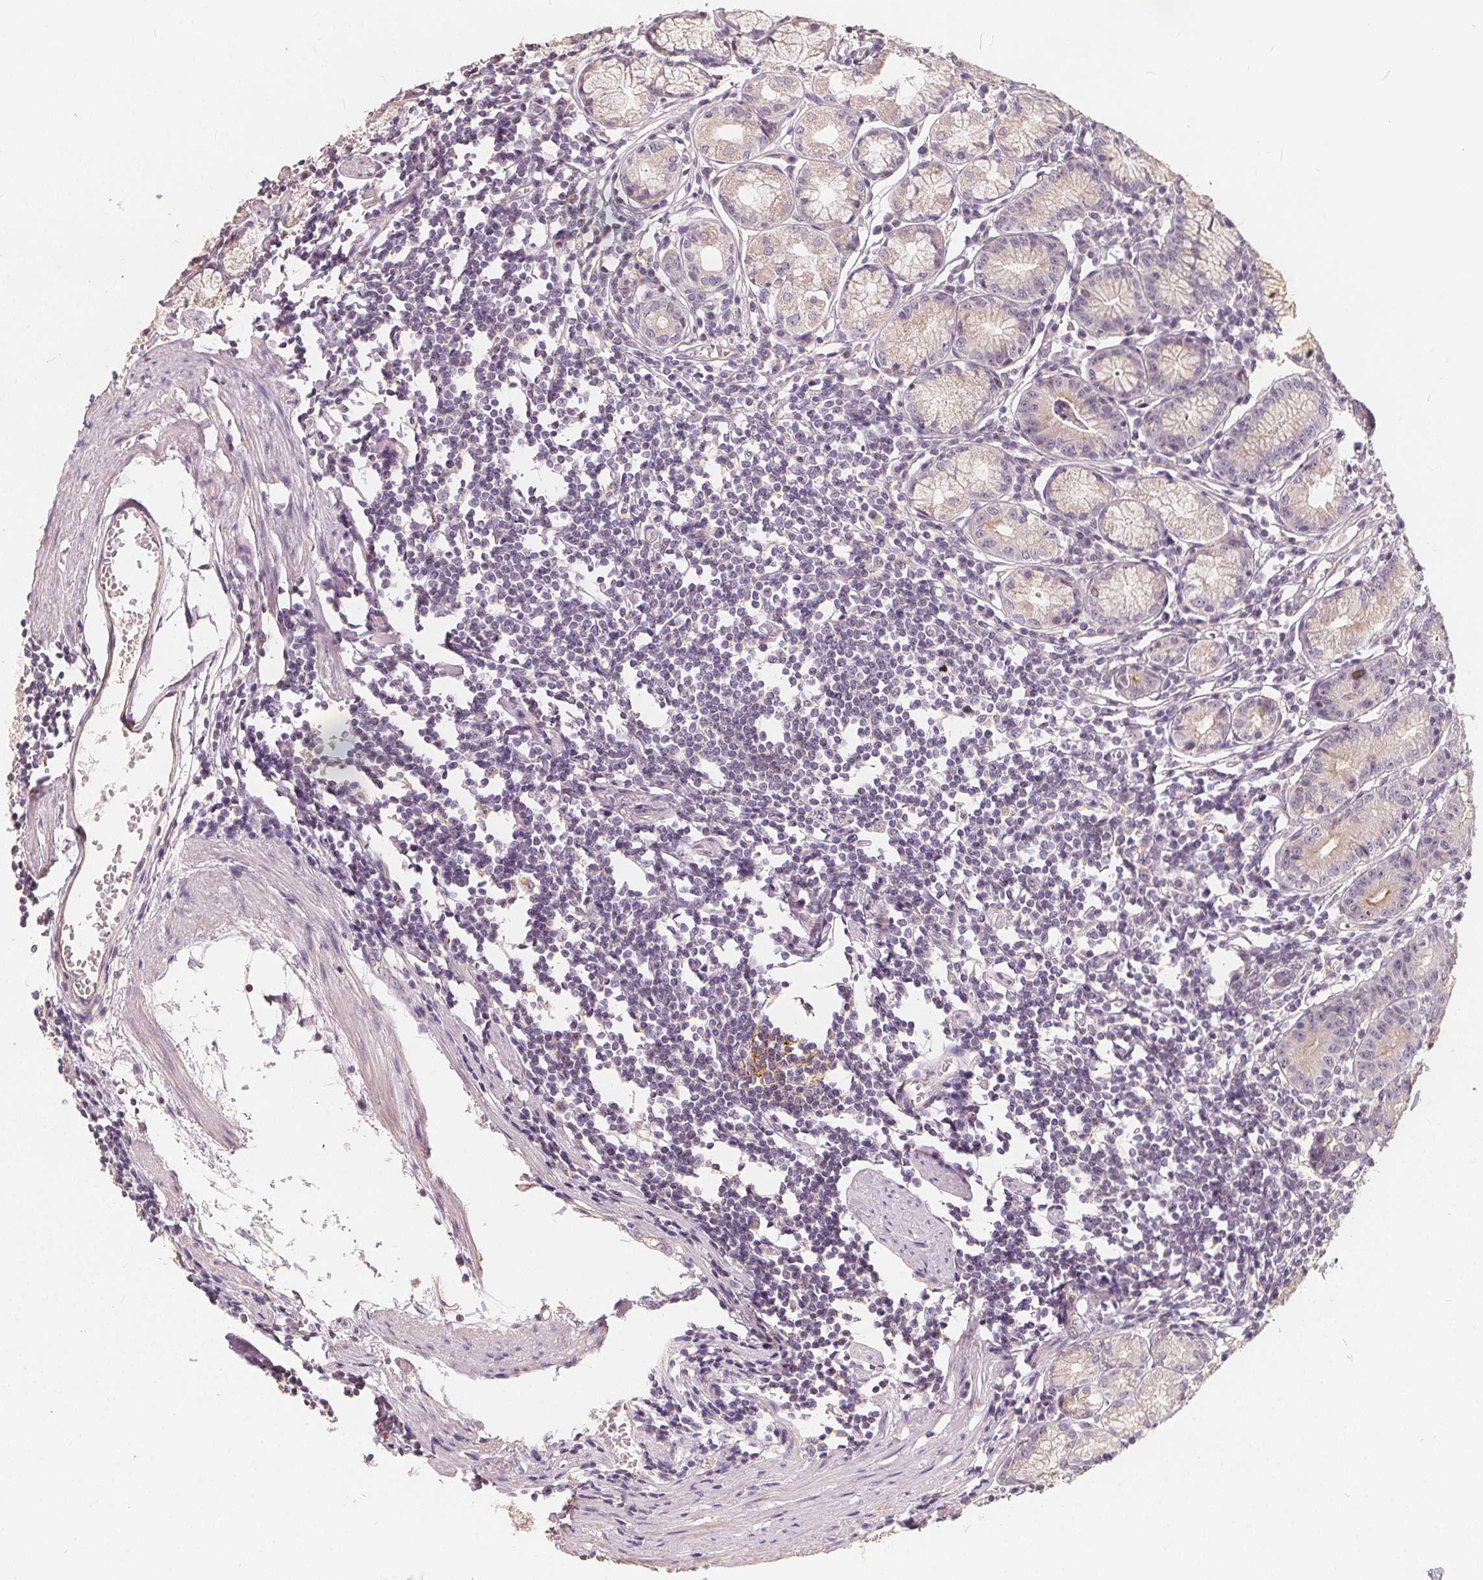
{"staining": {"intensity": "negative", "quantity": "none", "location": "none"}, "tissue": "stomach", "cell_type": "Glandular cells", "image_type": "normal", "snomed": [{"axis": "morphology", "description": "Normal tissue, NOS"}, {"axis": "topography", "description": "Stomach"}], "caption": "An immunohistochemistry (IHC) photomicrograph of benign stomach is shown. There is no staining in glandular cells of stomach.", "gene": "DRC3", "patient": {"sex": "male", "age": 55}}